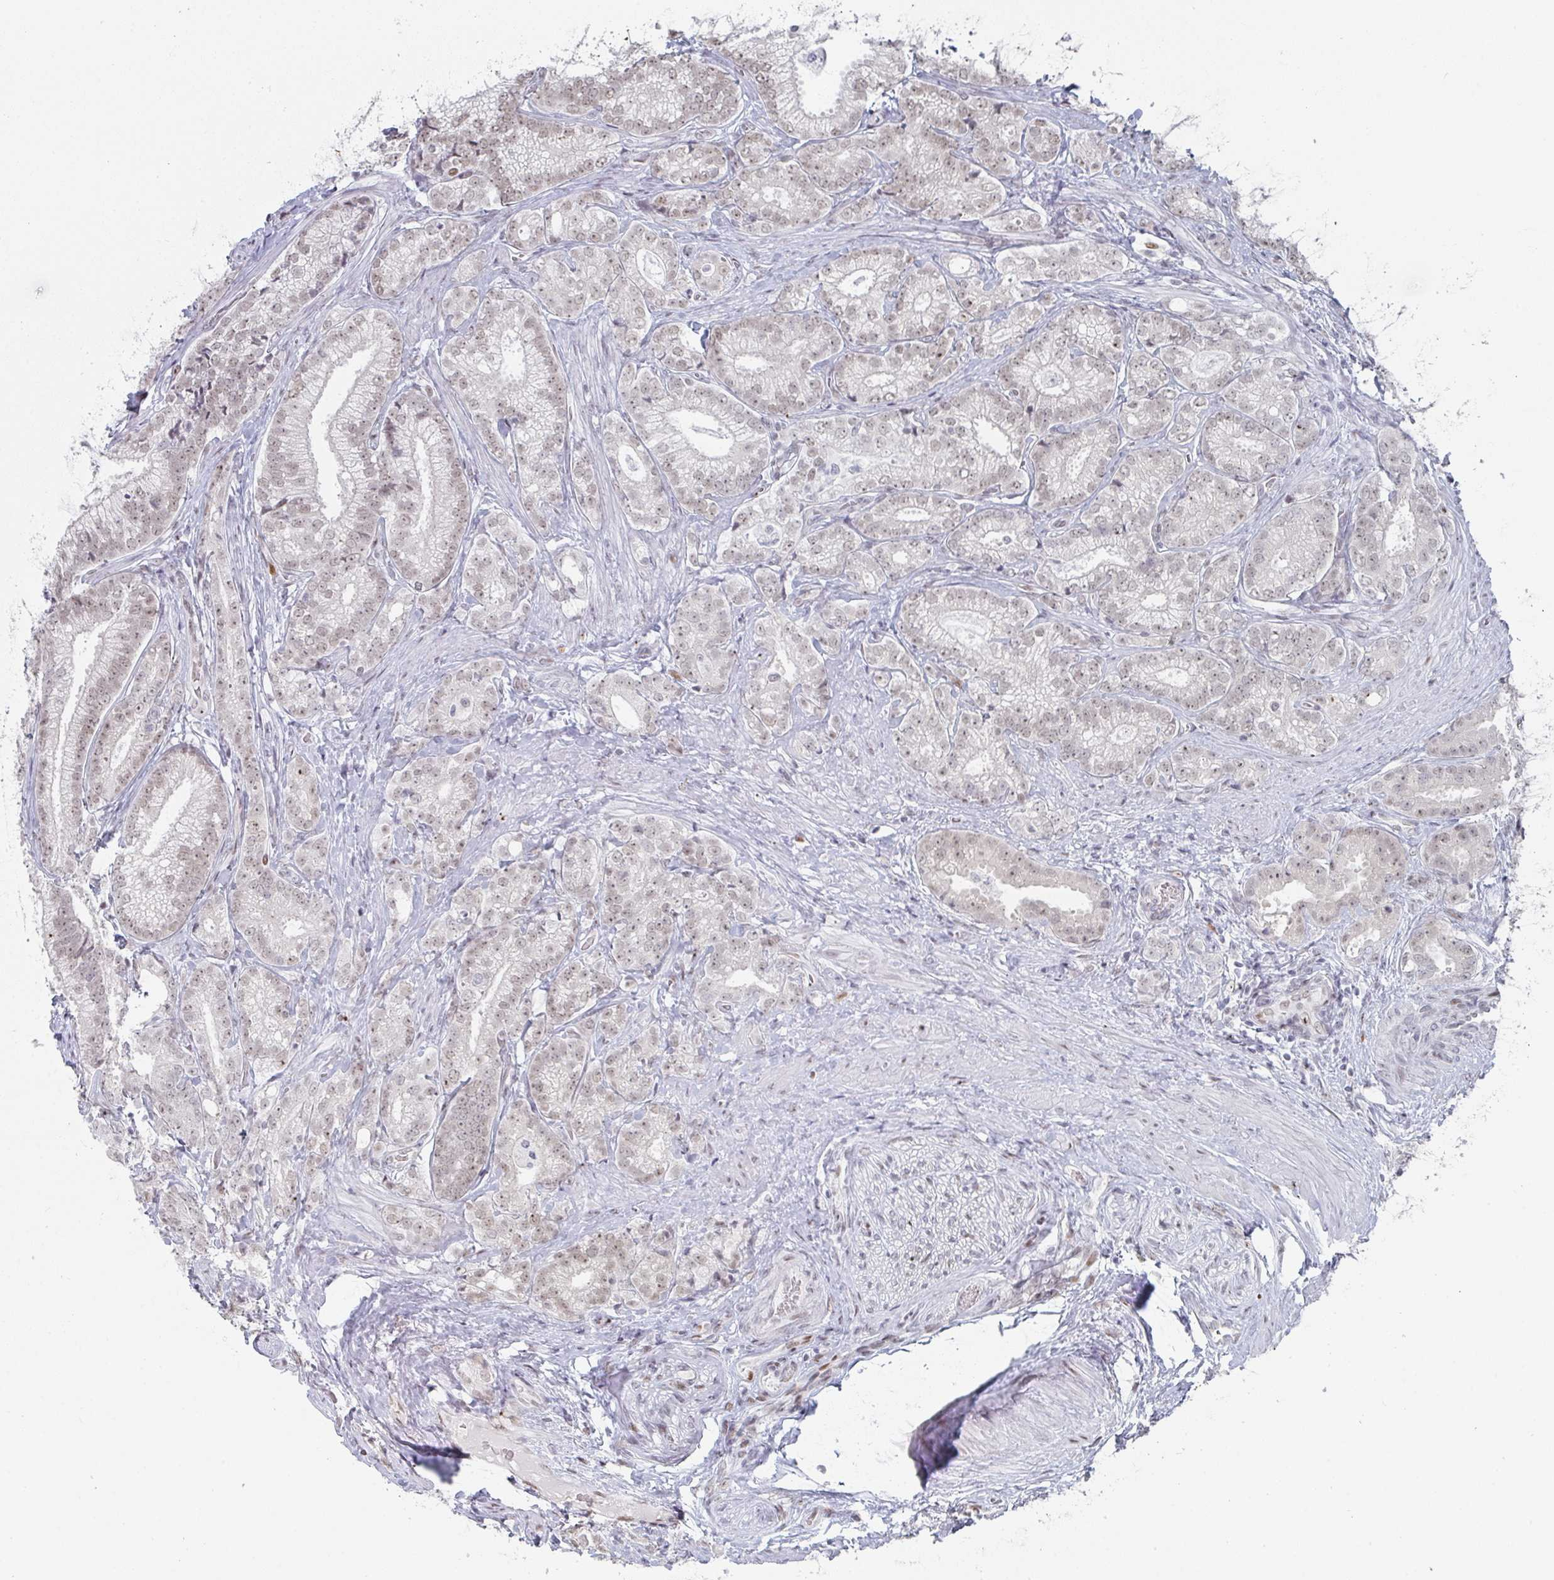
{"staining": {"intensity": "weak", "quantity": ">75%", "location": "nuclear"}, "tissue": "prostate cancer", "cell_type": "Tumor cells", "image_type": "cancer", "snomed": [{"axis": "morphology", "description": "Adenocarcinoma, Low grade"}, {"axis": "topography", "description": "Prostate"}], "caption": "High-power microscopy captured an immunohistochemistry (IHC) micrograph of prostate cancer, revealing weak nuclear staining in approximately >75% of tumor cells.", "gene": "POU2AF2", "patient": {"sex": "male", "age": 63}}